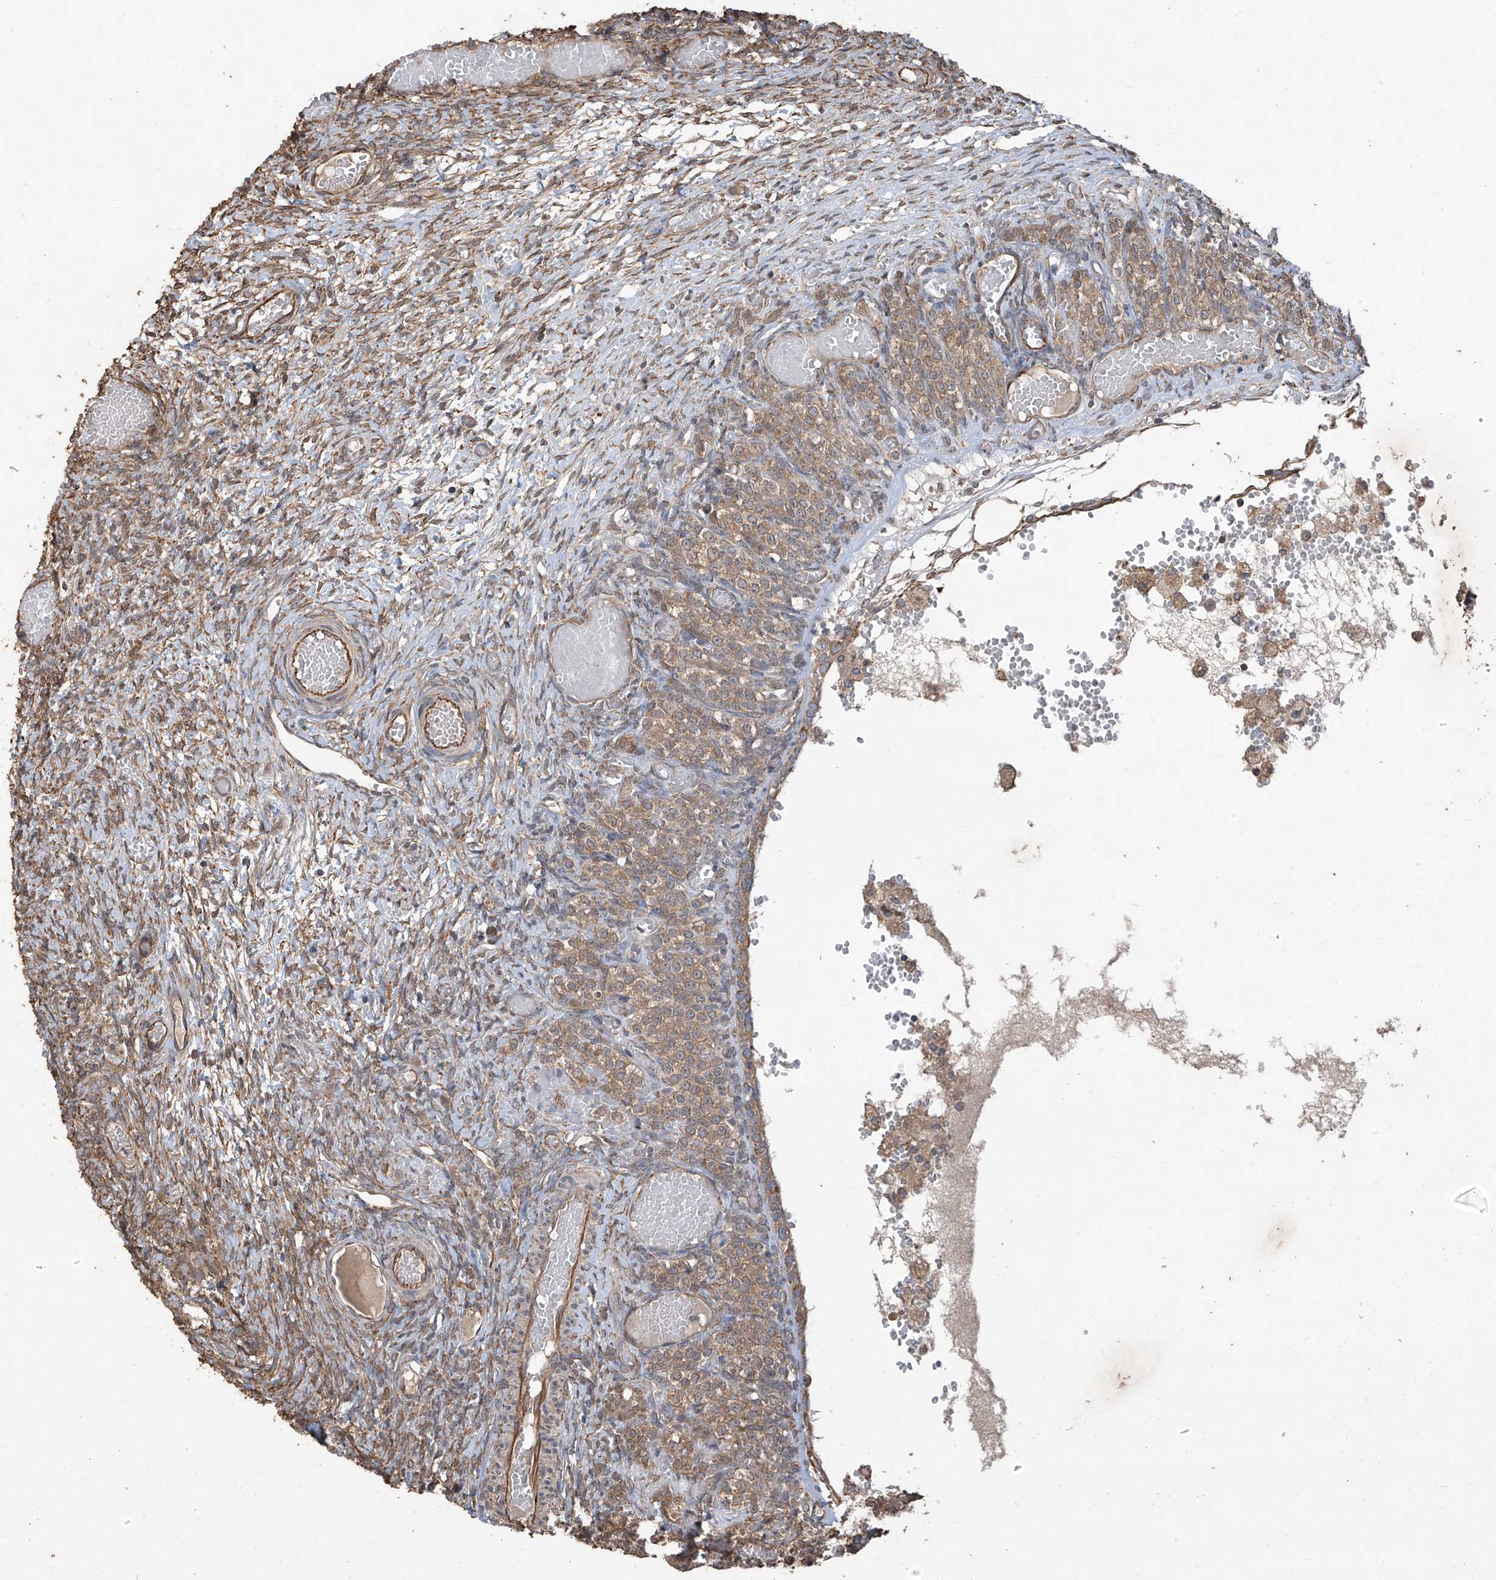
{"staining": {"intensity": "weak", "quantity": "25%-75%", "location": "cytoplasmic/membranous"}, "tissue": "ovary", "cell_type": "Ovarian stroma cells", "image_type": "normal", "snomed": [{"axis": "morphology", "description": "Adenocarcinoma, NOS"}, {"axis": "topography", "description": "Endometrium"}], "caption": "Immunohistochemistry (IHC) staining of normal ovary, which displays low levels of weak cytoplasmic/membranous staining in about 25%-75% of ovarian stroma cells indicating weak cytoplasmic/membranous protein staining. The staining was performed using DAB (3,3'-diaminobenzidine) (brown) for protein detection and nuclei were counterstained in hematoxylin (blue).", "gene": "AGBL5", "patient": {"sex": "female", "age": 32}}